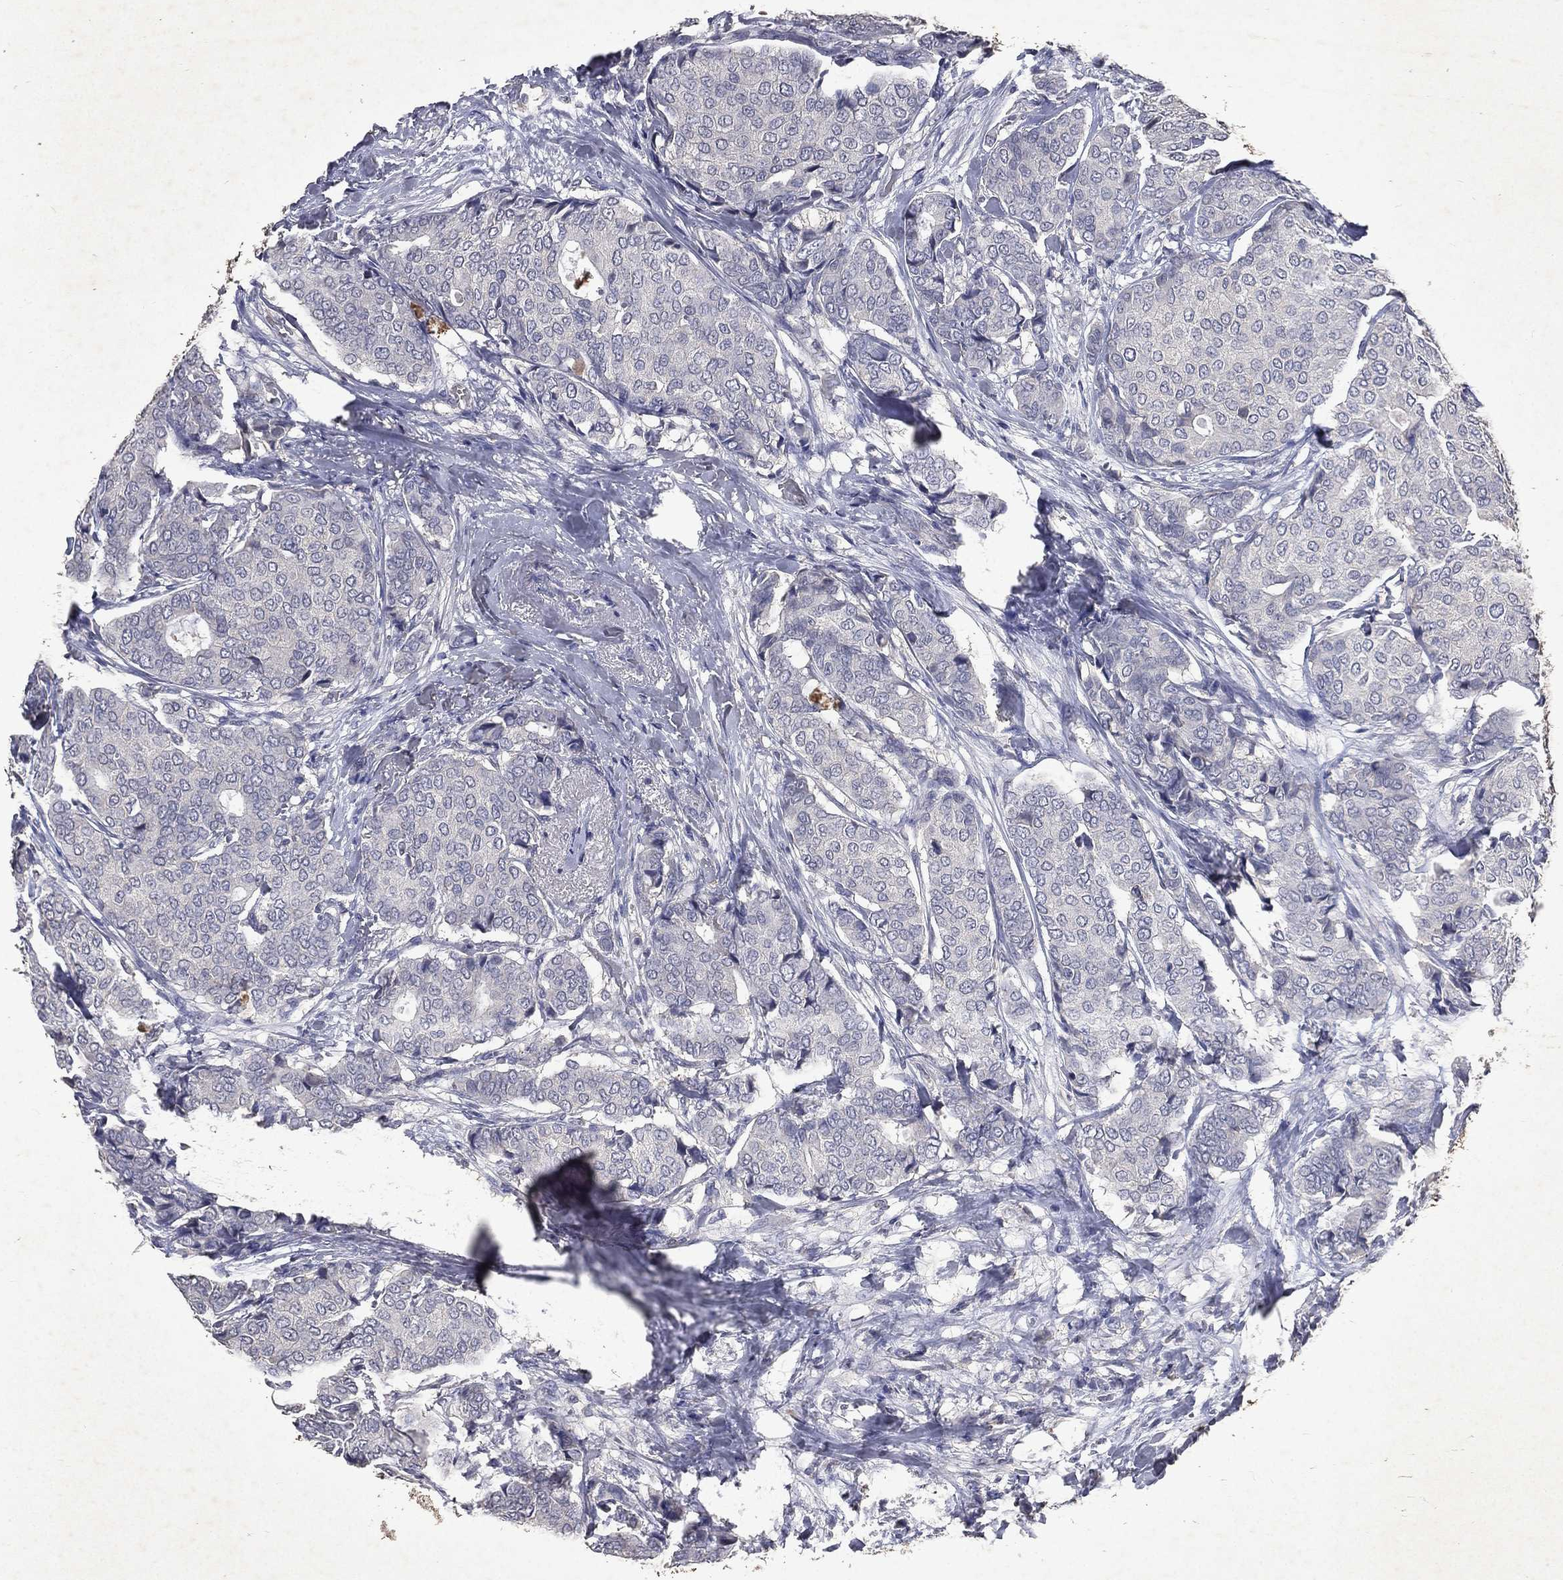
{"staining": {"intensity": "negative", "quantity": "none", "location": "none"}, "tissue": "breast cancer", "cell_type": "Tumor cells", "image_type": "cancer", "snomed": [{"axis": "morphology", "description": "Duct carcinoma"}, {"axis": "topography", "description": "Breast"}], "caption": "A photomicrograph of breast cancer (infiltrating ductal carcinoma) stained for a protein displays no brown staining in tumor cells.", "gene": "SLC34A2", "patient": {"sex": "female", "age": 75}}